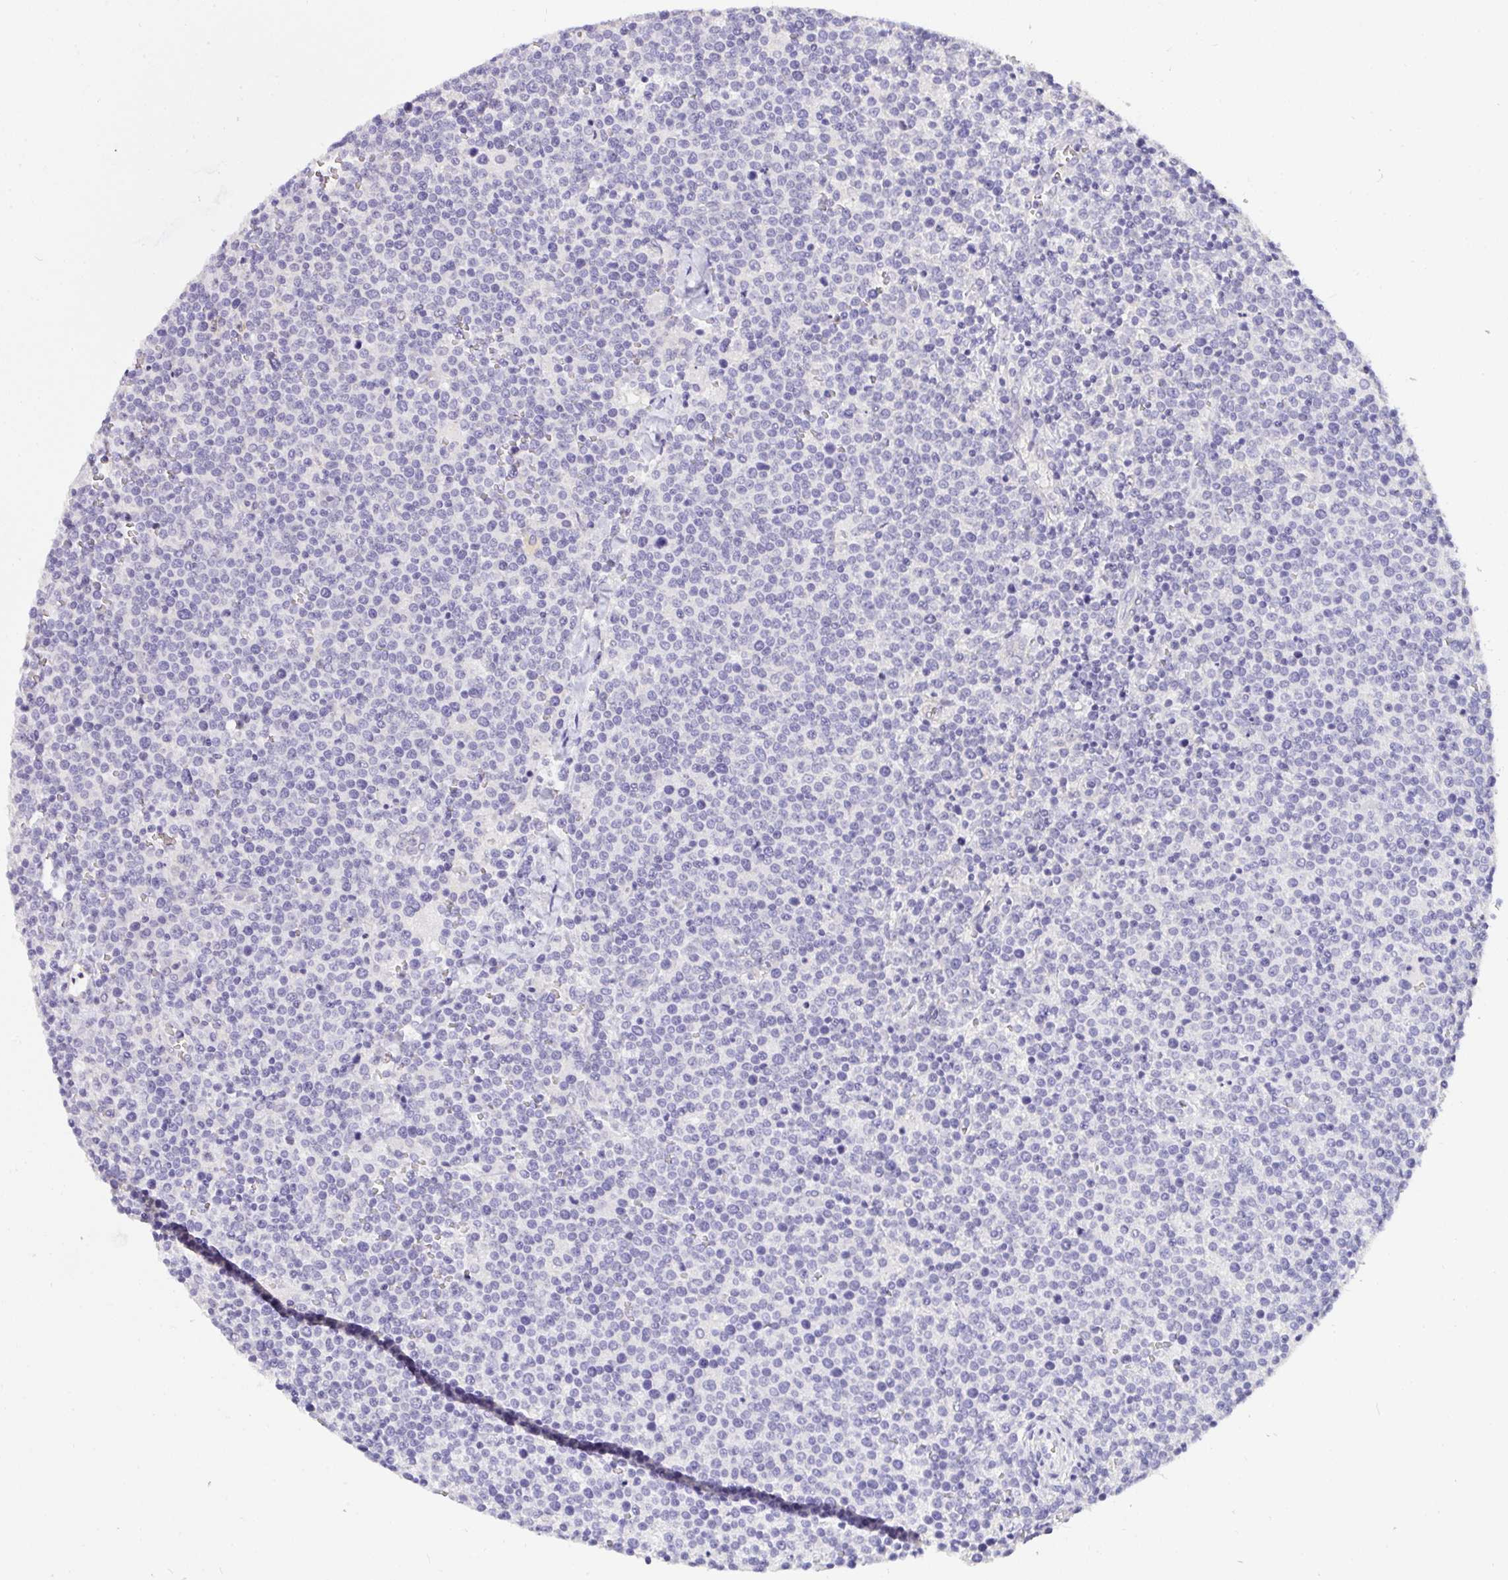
{"staining": {"intensity": "negative", "quantity": "none", "location": "none"}, "tissue": "lymphoma", "cell_type": "Tumor cells", "image_type": "cancer", "snomed": [{"axis": "morphology", "description": "Malignant lymphoma, non-Hodgkin's type, High grade"}, {"axis": "topography", "description": "Lymph node"}], "caption": "Immunohistochemistry (IHC) micrograph of lymphoma stained for a protein (brown), which exhibits no staining in tumor cells.", "gene": "VGLL3", "patient": {"sex": "male", "age": 61}}